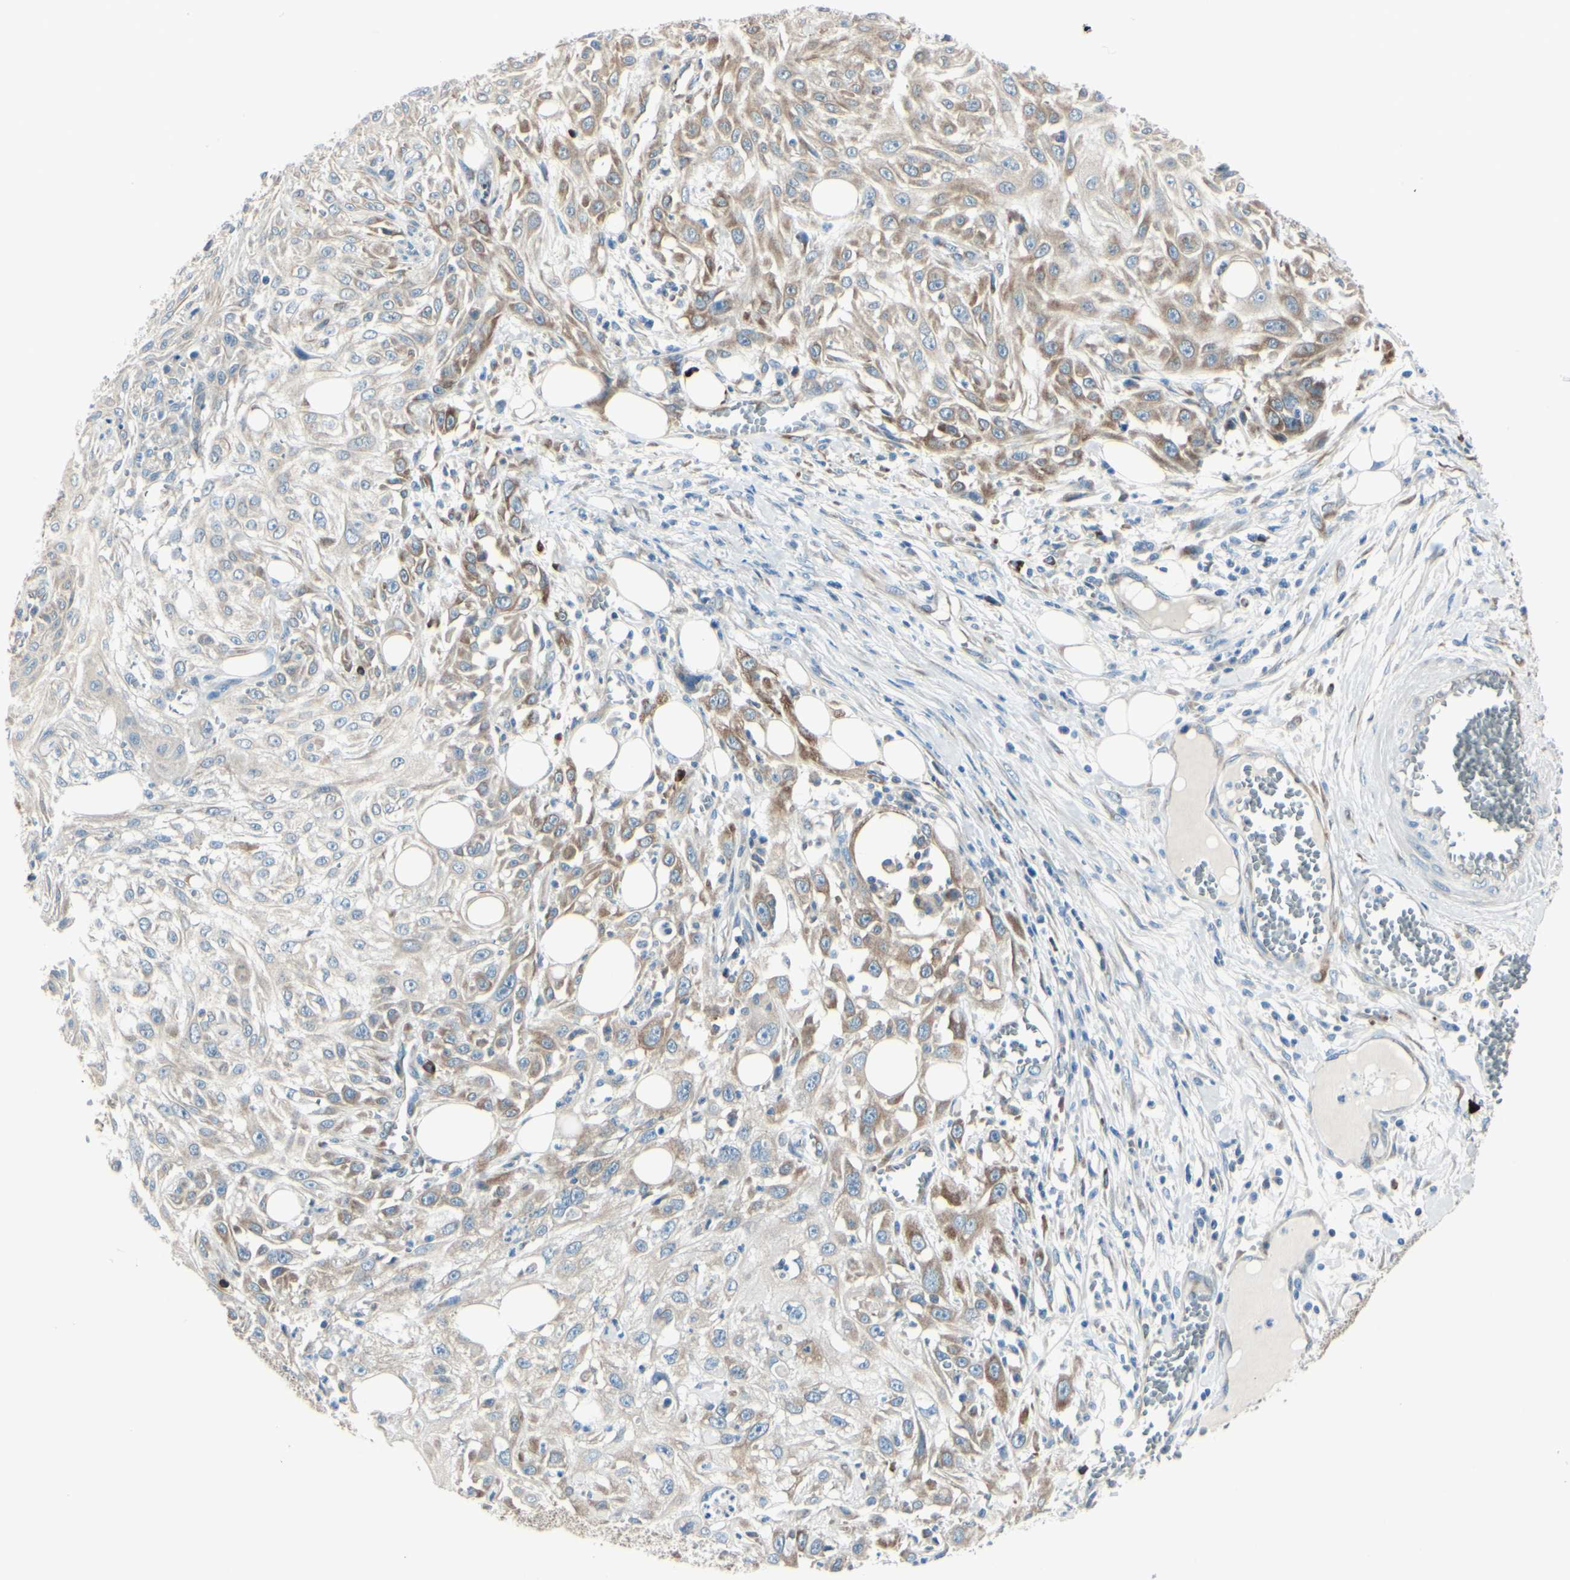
{"staining": {"intensity": "moderate", "quantity": ">75%", "location": "cytoplasmic/membranous"}, "tissue": "skin cancer", "cell_type": "Tumor cells", "image_type": "cancer", "snomed": [{"axis": "morphology", "description": "Squamous cell carcinoma, NOS"}, {"axis": "topography", "description": "Skin"}], "caption": "Protein expression analysis of human skin cancer (squamous cell carcinoma) reveals moderate cytoplasmic/membranous staining in about >75% of tumor cells.", "gene": "SELENOS", "patient": {"sex": "male", "age": 75}}